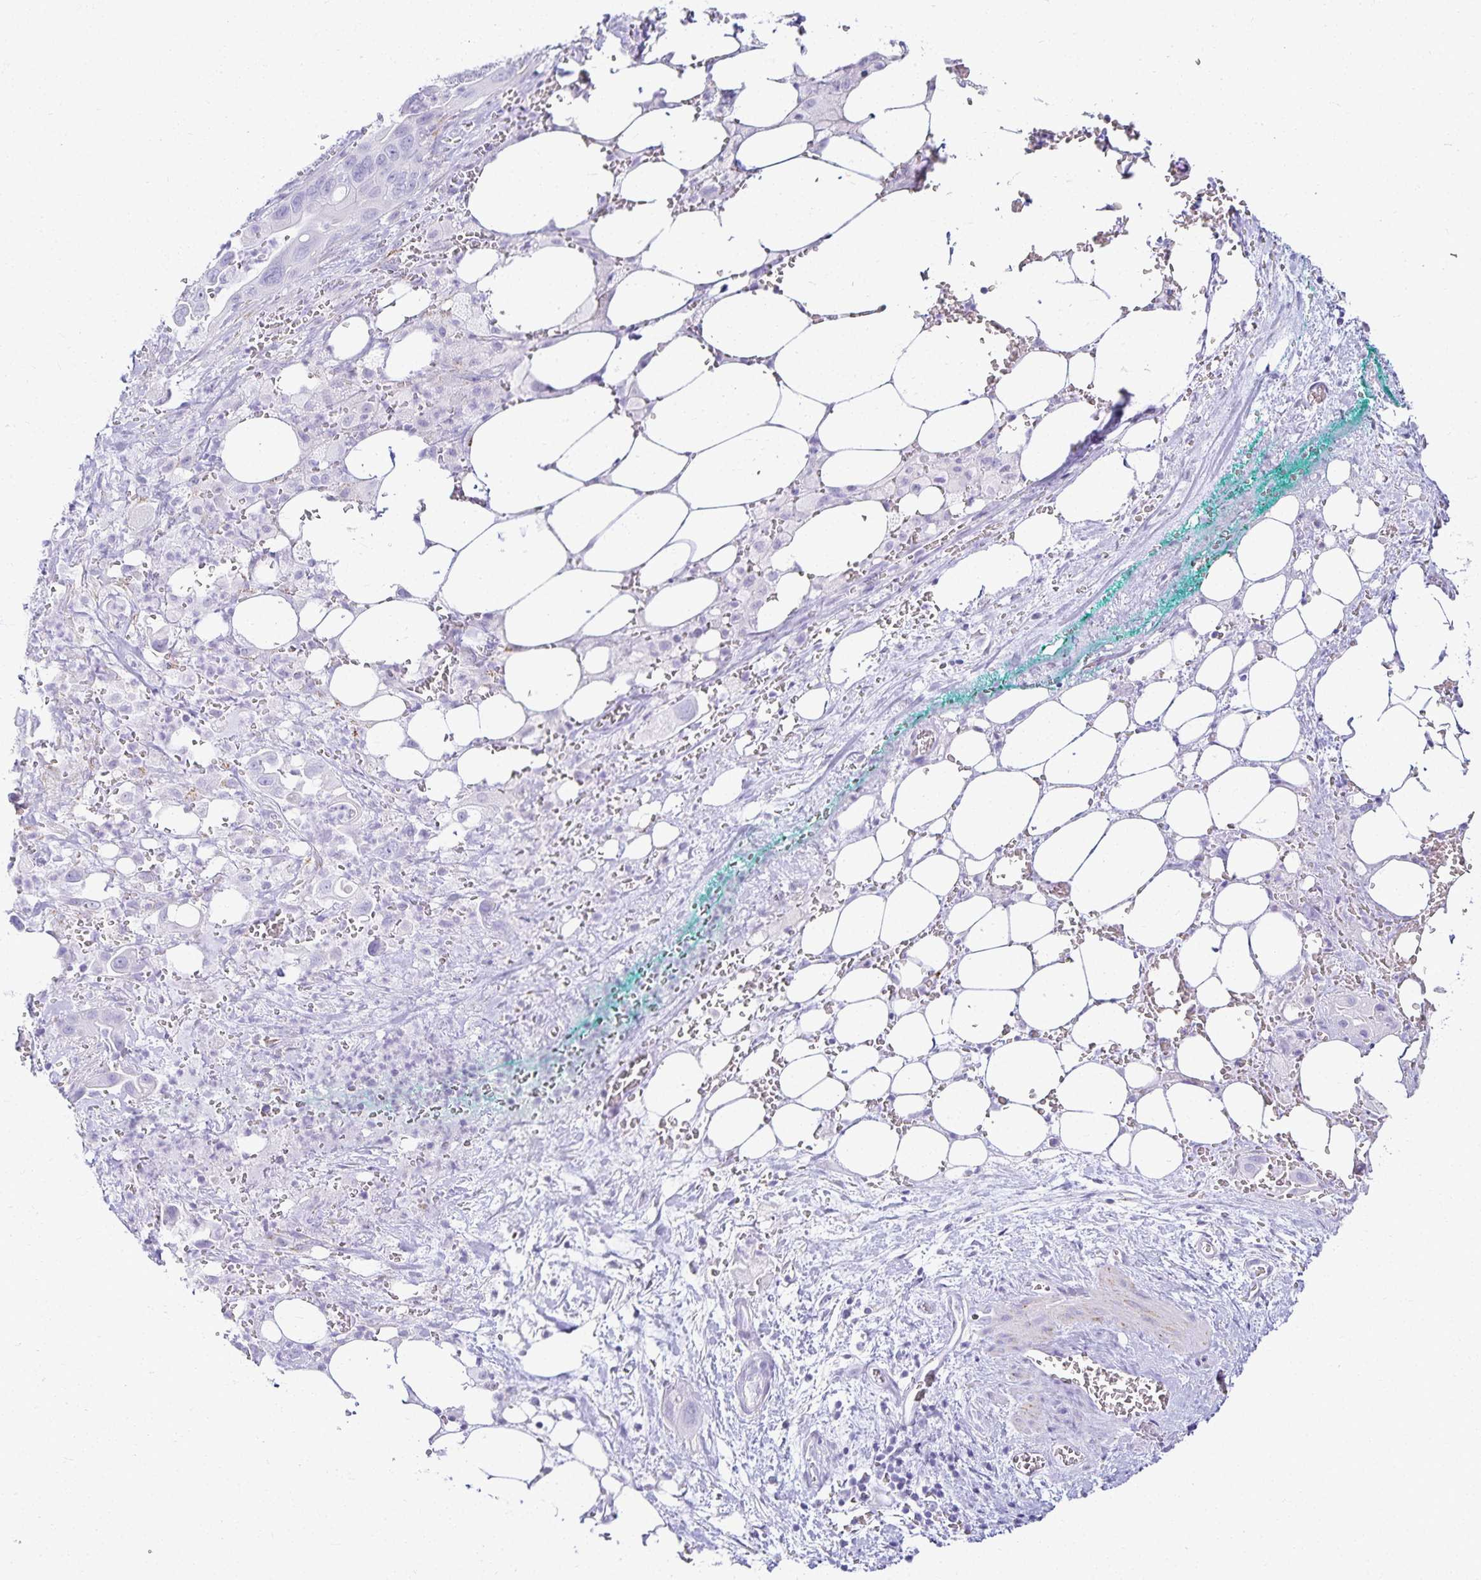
{"staining": {"intensity": "negative", "quantity": "none", "location": "none"}, "tissue": "pancreatic cancer", "cell_type": "Tumor cells", "image_type": "cancer", "snomed": [{"axis": "morphology", "description": "Adenocarcinoma, NOS"}, {"axis": "topography", "description": "Pancreas"}], "caption": "The micrograph reveals no significant expression in tumor cells of pancreatic adenocarcinoma.", "gene": "GP2", "patient": {"sex": "male", "age": 61}}